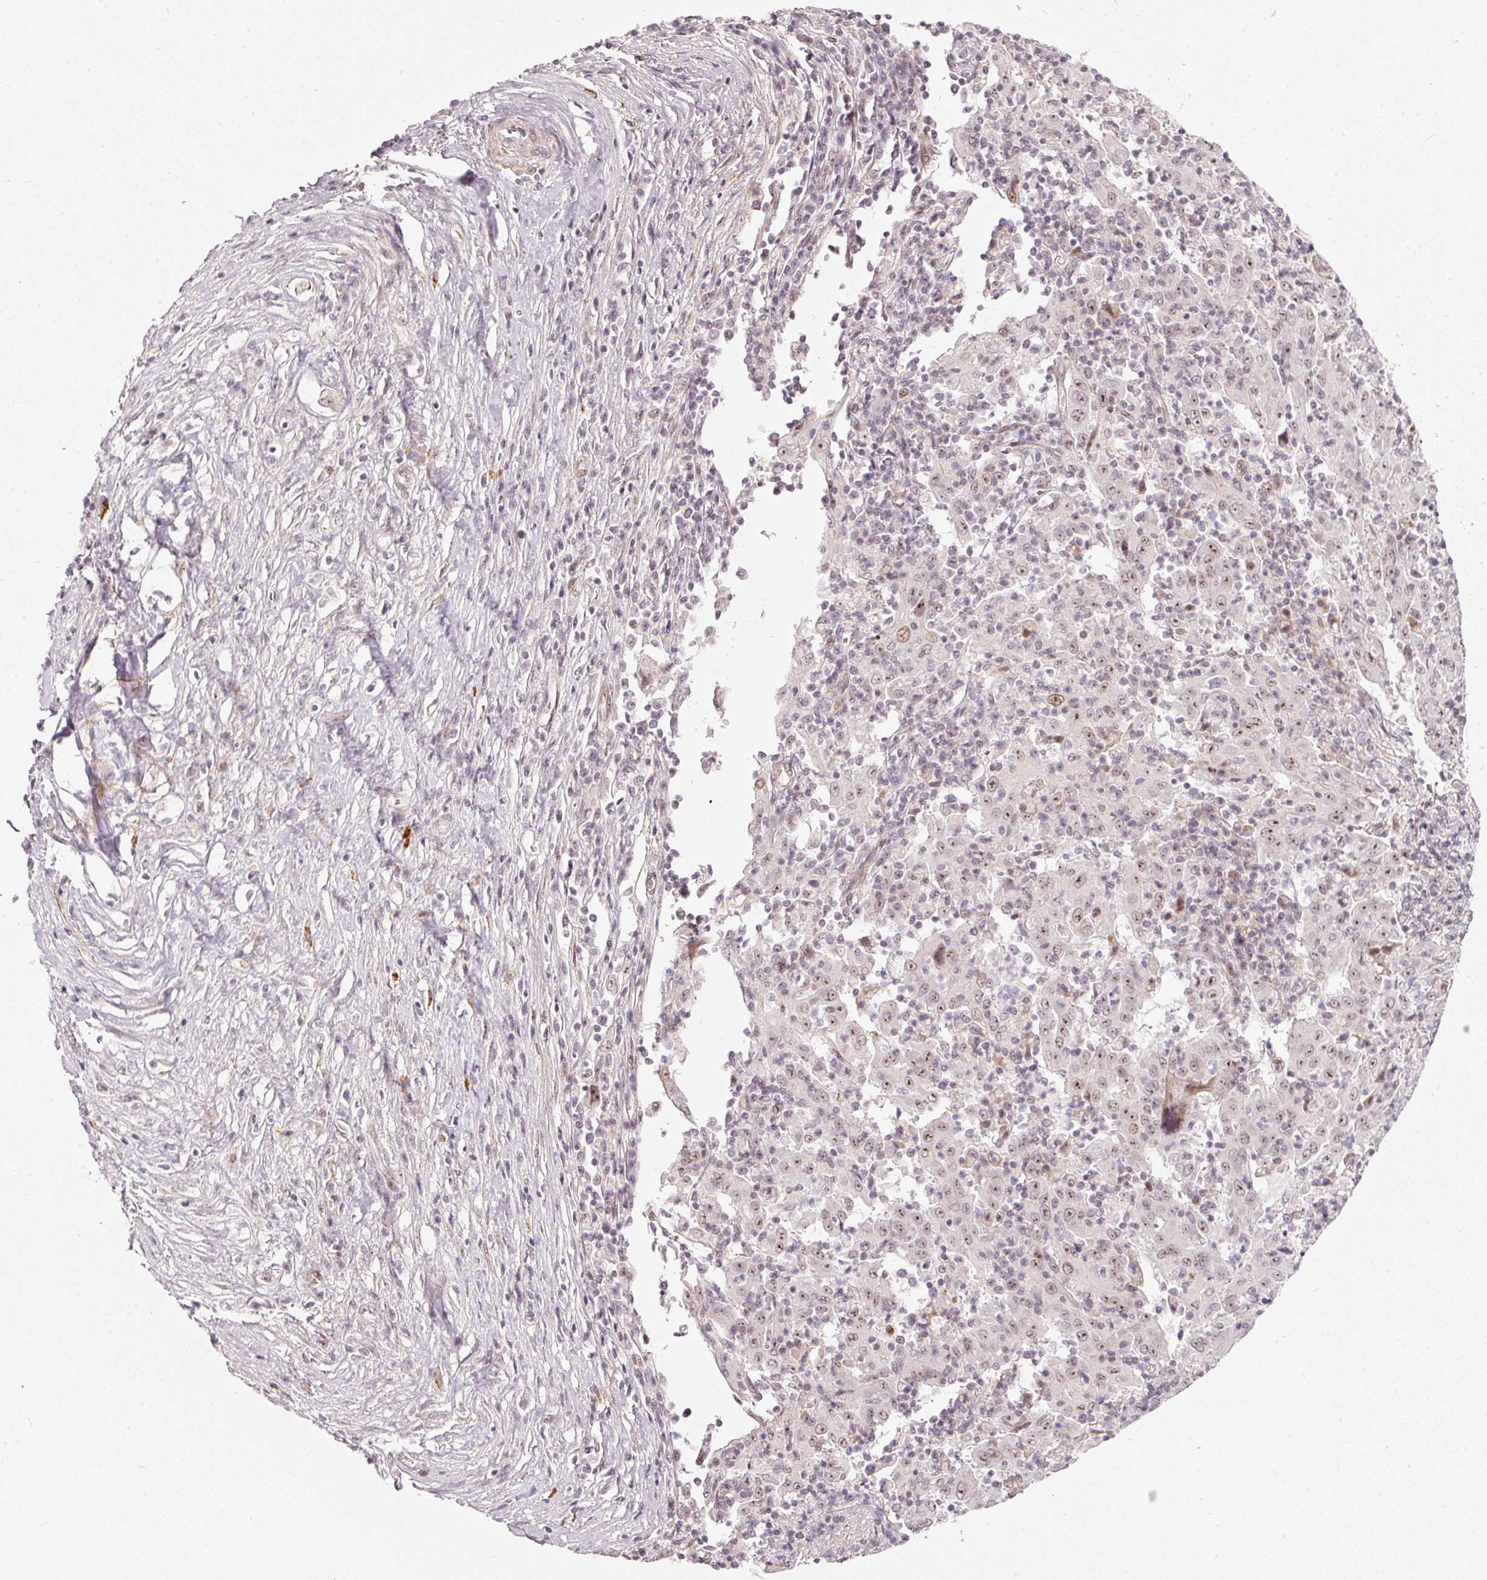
{"staining": {"intensity": "weak", "quantity": "25%-75%", "location": "nuclear"}, "tissue": "pancreatic cancer", "cell_type": "Tumor cells", "image_type": "cancer", "snomed": [{"axis": "morphology", "description": "Adenocarcinoma, NOS"}, {"axis": "topography", "description": "Pancreas"}], "caption": "Pancreatic adenocarcinoma stained with a brown dye shows weak nuclear positive positivity in approximately 25%-75% of tumor cells.", "gene": "MXRA8", "patient": {"sex": "male", "age": 63}}